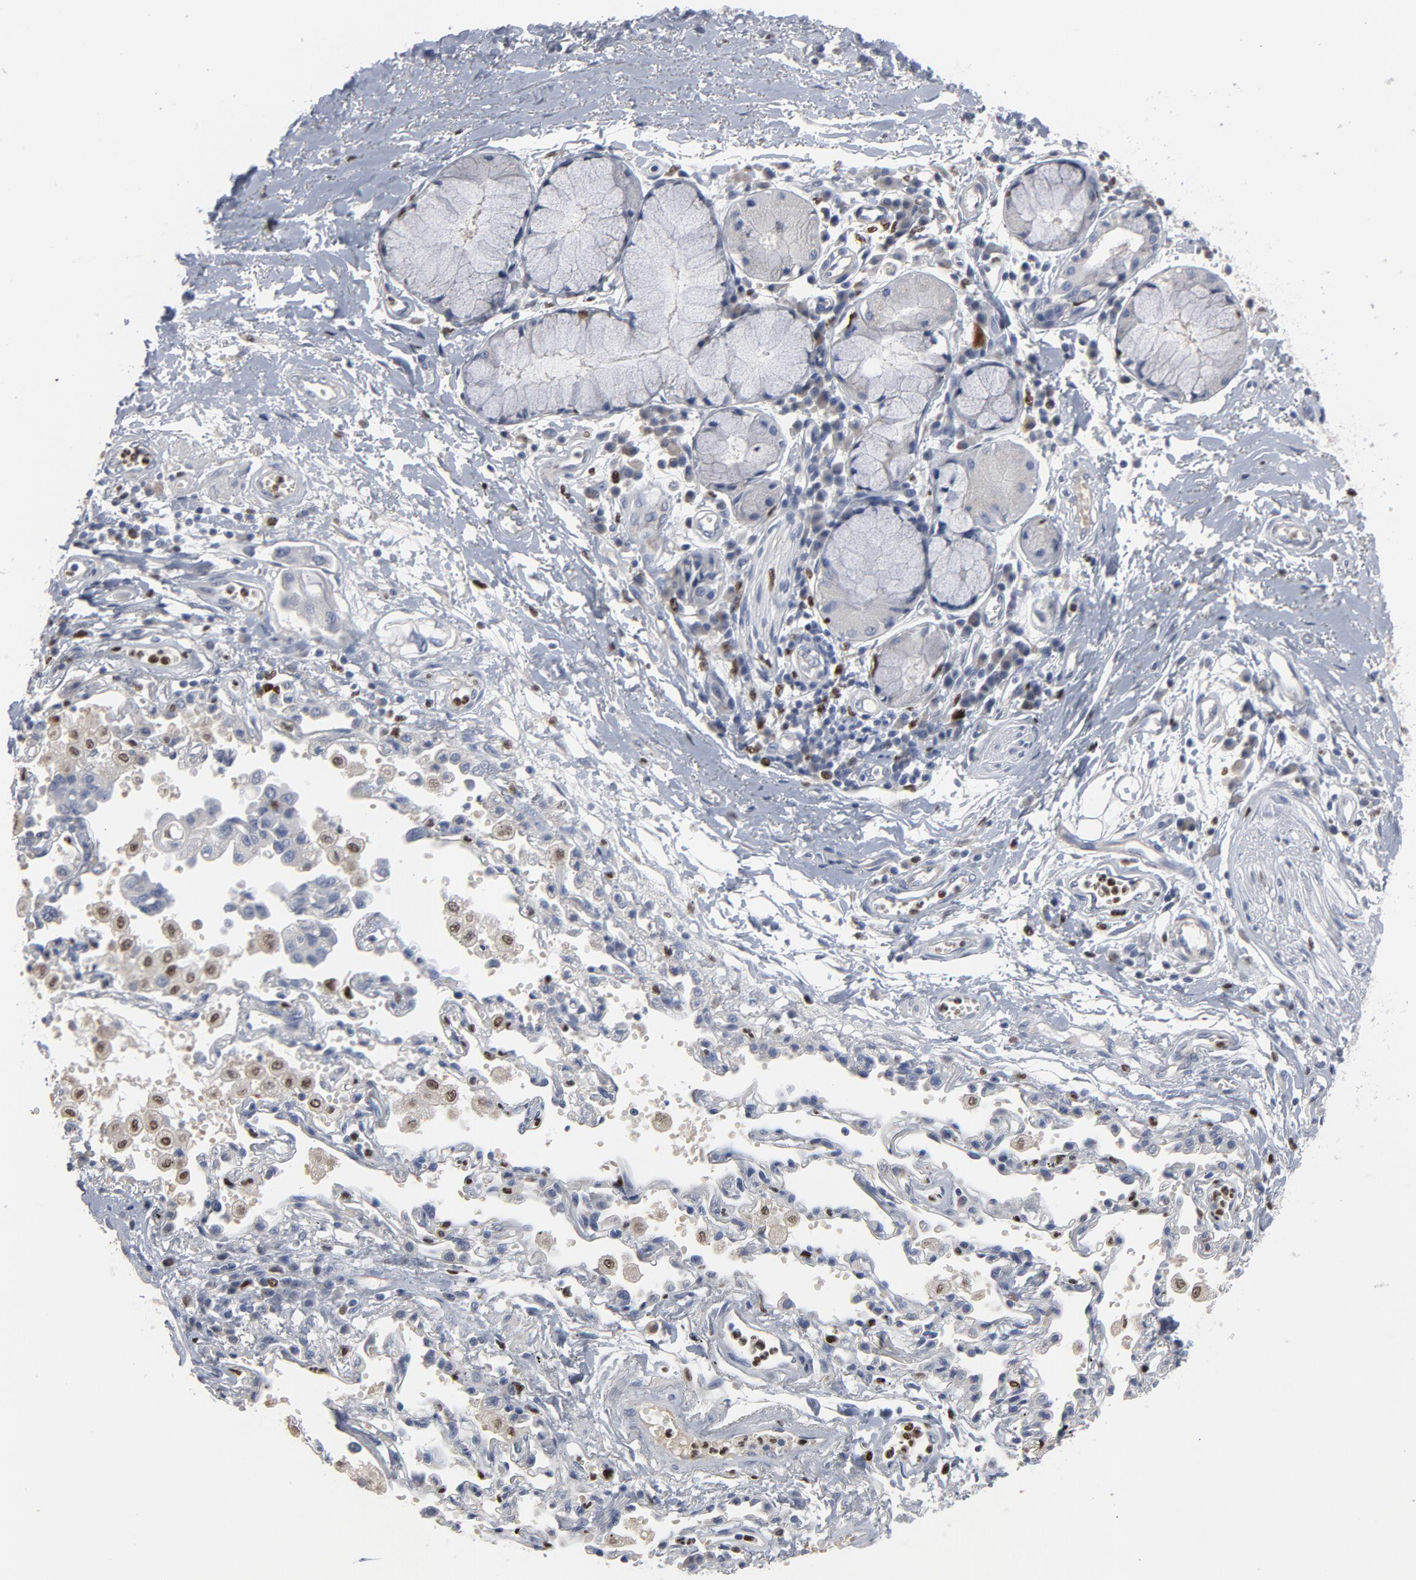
{"staining": {"intensity": "negative", "quantity": "none", "location": "none"}, "tissue": "adipose tissue", "cell_type": "Adipocytes", "image_type": "normal", "snomed": [{"axis": "morphology", "description": "Normal tissue, NOS"}, {"axis": "morphology", "description": "Adenocarcinoma, NOS"}, {"axis": "topography", "description": "Cartilage tissue"}, {"axis": "topography", "description": "Bronchus"}, {"axis": "topography", "description": "Lung"}], "caption": "Immunohistochemistry (IHC) photomicrograph of benign human adipose tissue stained for a protein (brown), which exhibits no expression in adipocytes.", "gene": "SPI1", "patient": {"sex": "female", "age": 67}}